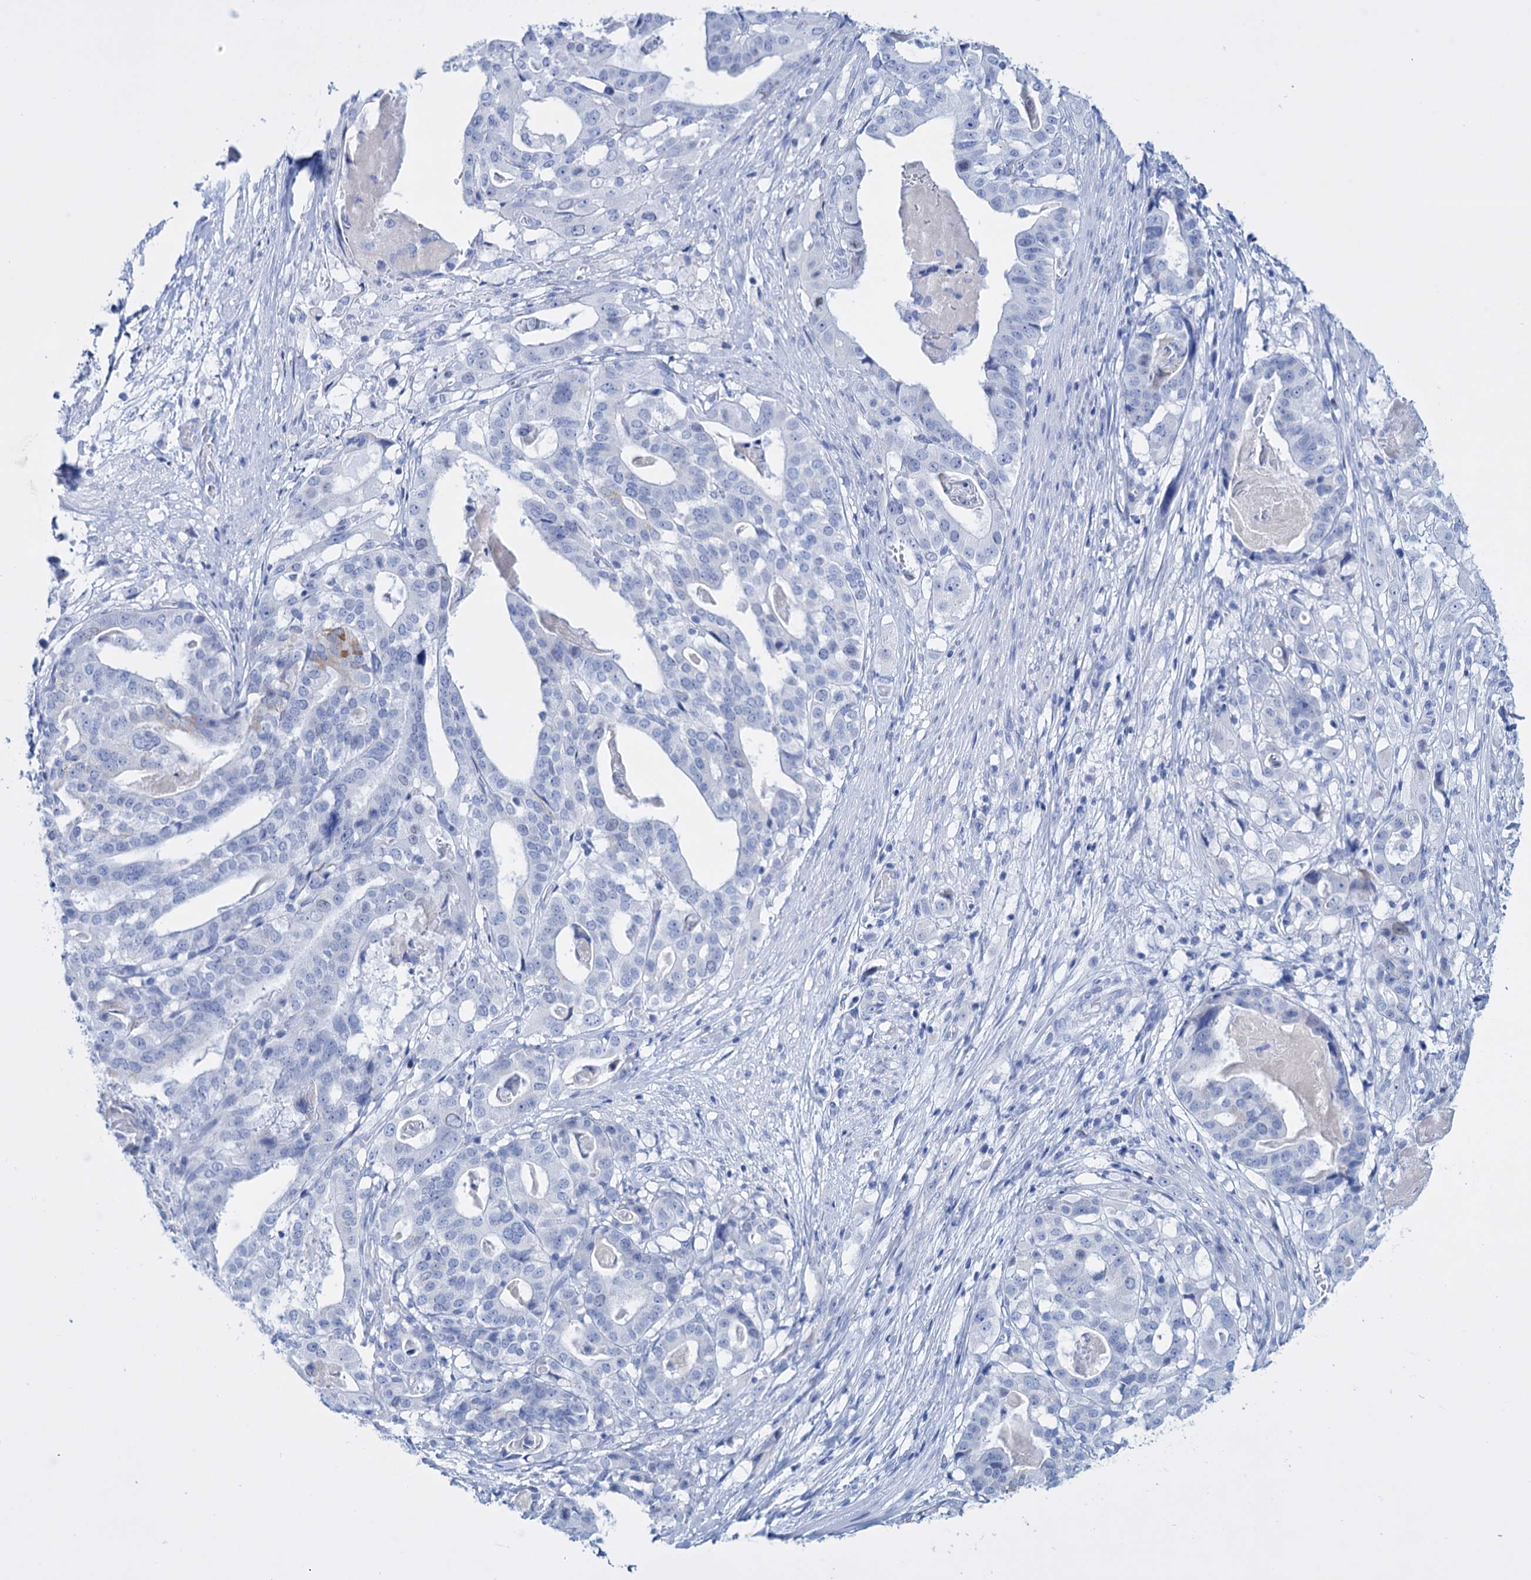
{"staining": {"intensity": "negative", "quantity": "none", "location": "none"}, "tissue": "stomach cancer", "cell_type": "Tumor cells", "image_type": "cancer", "snomed": [{"axis": "morphology", "description": "Adenocarcinoma, NOS"}, {"axis": "topography", "description": "Stomach"}], "caption": "Image shows no protein staining in tumor cells of stomach cancer (adenocarcinoma) tissue.", "gene": "FBXW12", "patient": {"sex": "male", "age": 48}}